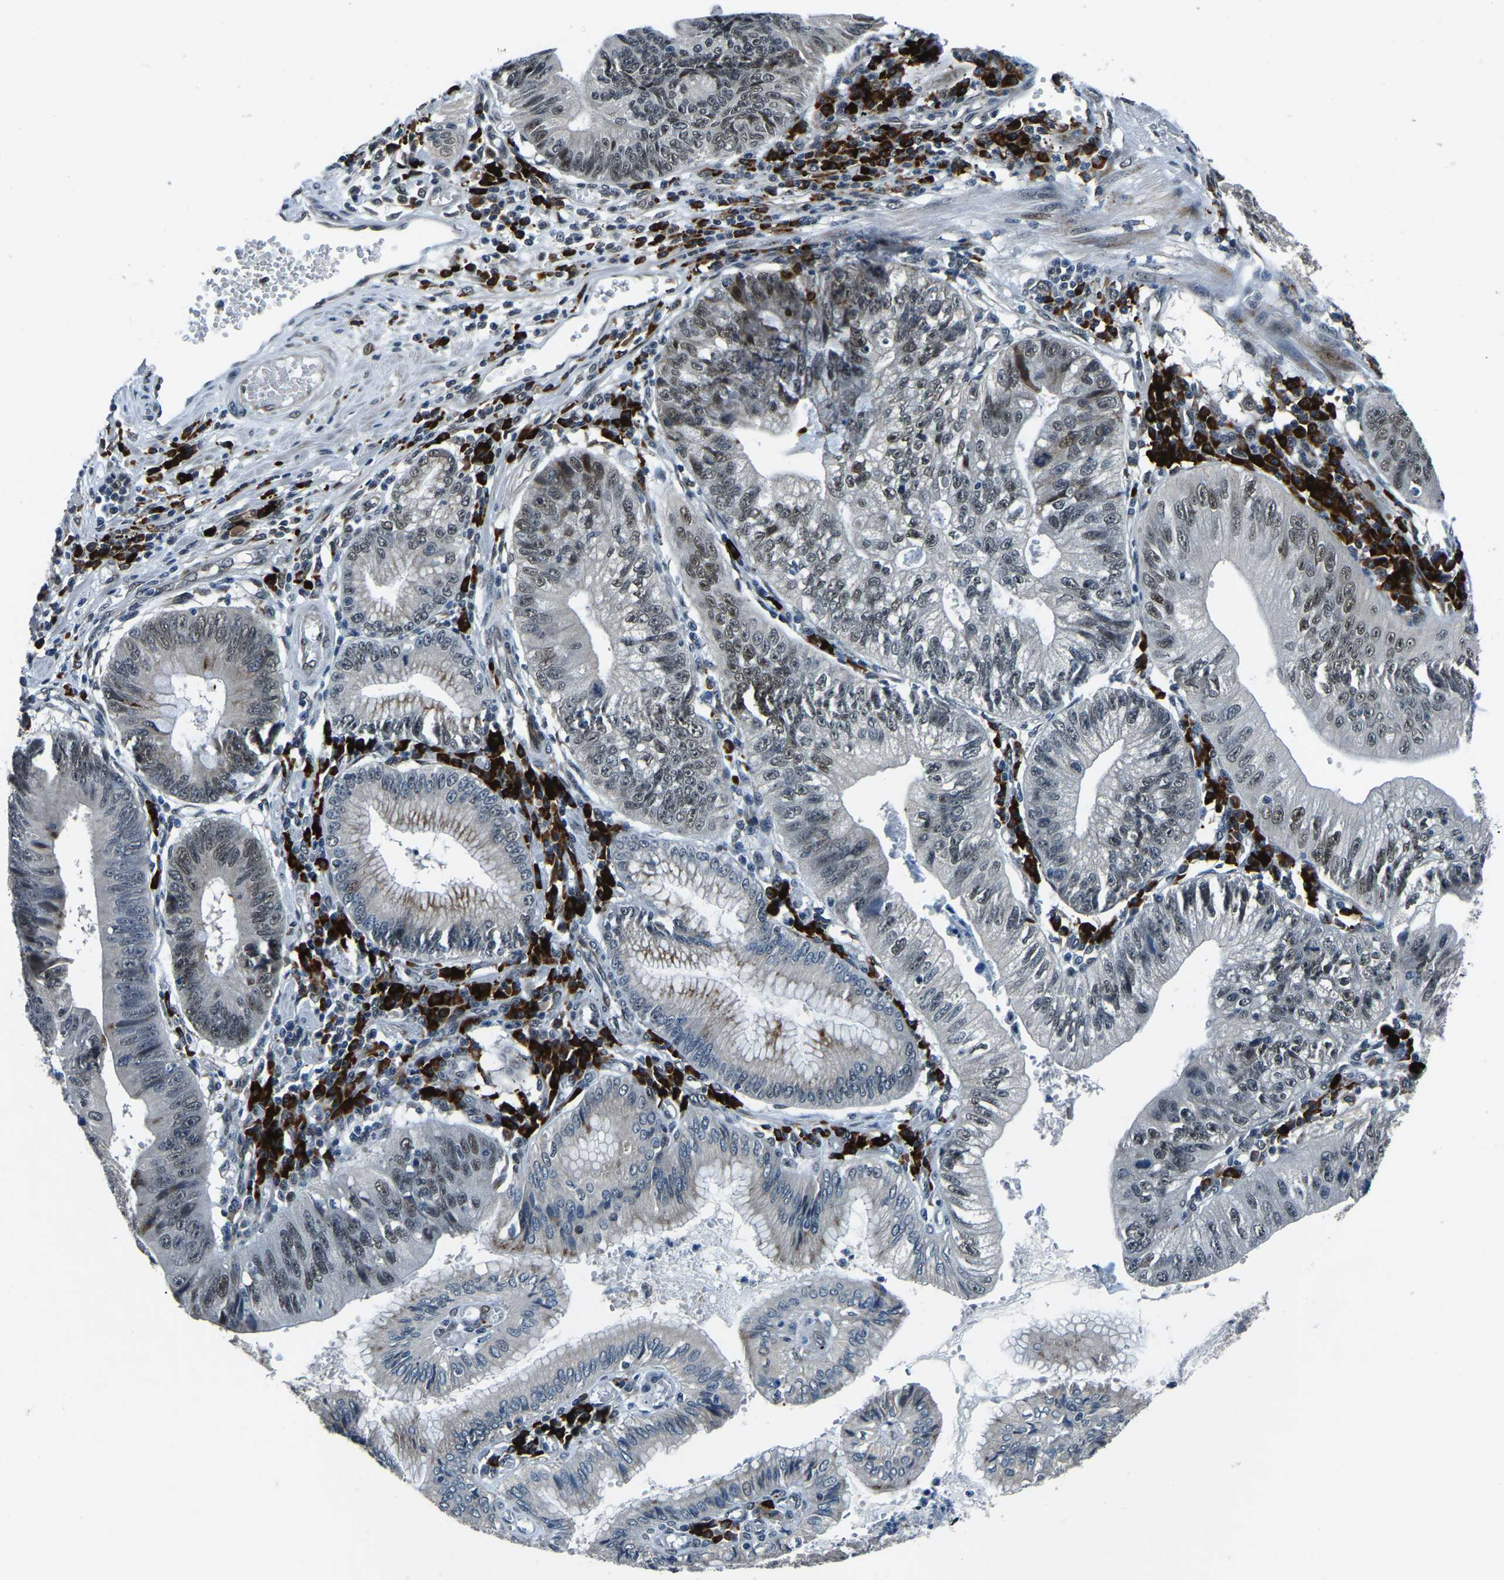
{"staining": {"intensity": "moderate", "quantity": "25%-75%", "location": "nuclear"}, "tissue": "stomach cancer", "cell_type": "Tumor cells", "image_type": "cancer", "snomed": [{"axis": "morphology", "description": "Adenocarcinoma, NOS"}, {"axis": "topography", "description": "Stomach"}], "caption": "Immunohistochemical staining of stomach adenocarcinoma reveals moderate nuclear protein expression in approximately 25%-75% of tumor cells.", "gene": "ING2", "patient": {"sex": "male", "age": 59}}